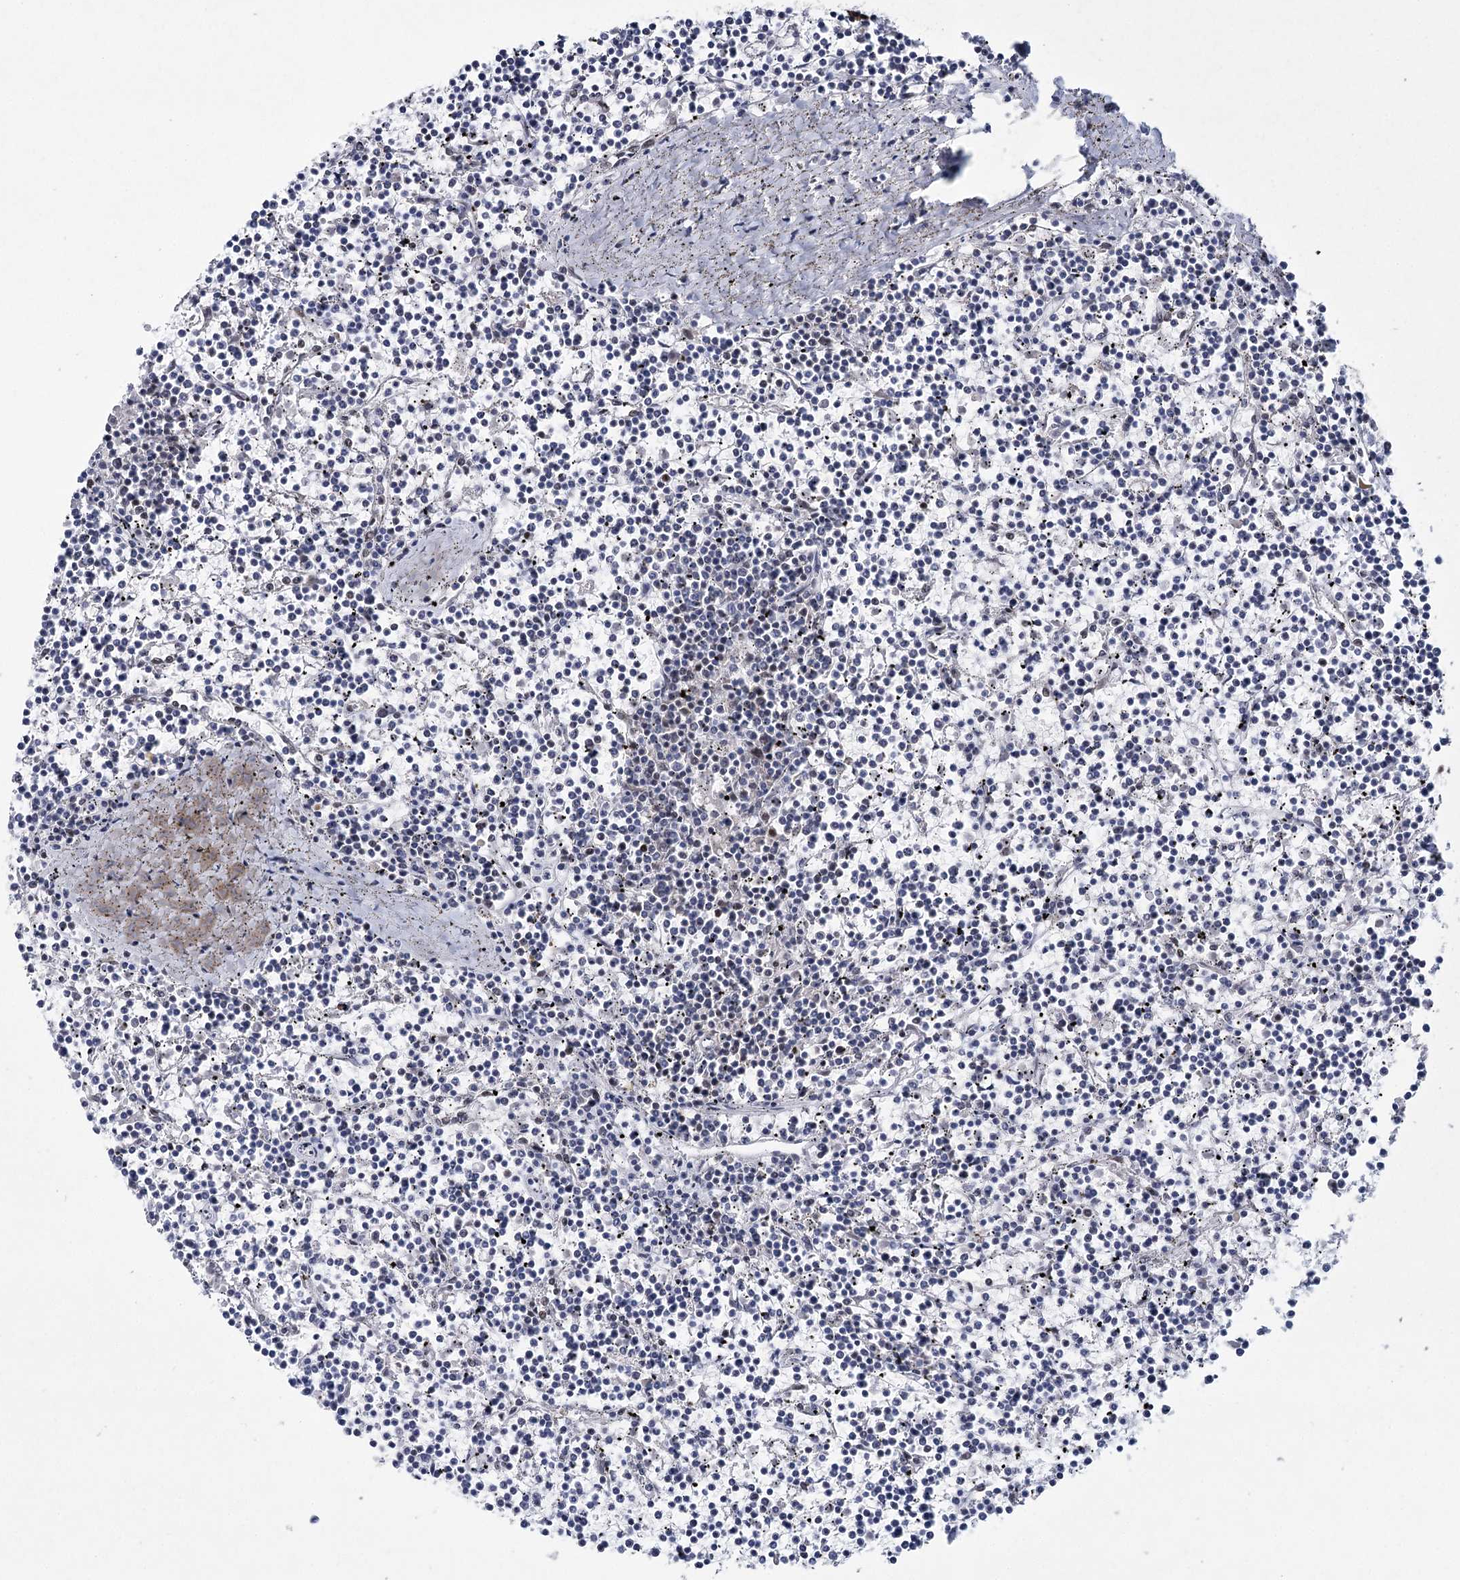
{"staining": {"intensity": "negative", "quantity": "none", "location": "none"}, "tissue": "lymphoma", "cell_type": "Tumor cells", "image_type": "cancer", "snomed": [{"axis": "morphology", "description": "Malignant lymphoma, non-Hodgkin's type, Low grade"}, {"axis": "topography", "description": "Spleen"}], "caption": "Tumor cells show no significant protein staining in lymphoma.", "gene": "SCAF8", "patient": {"sex": "female", "age": 19}}